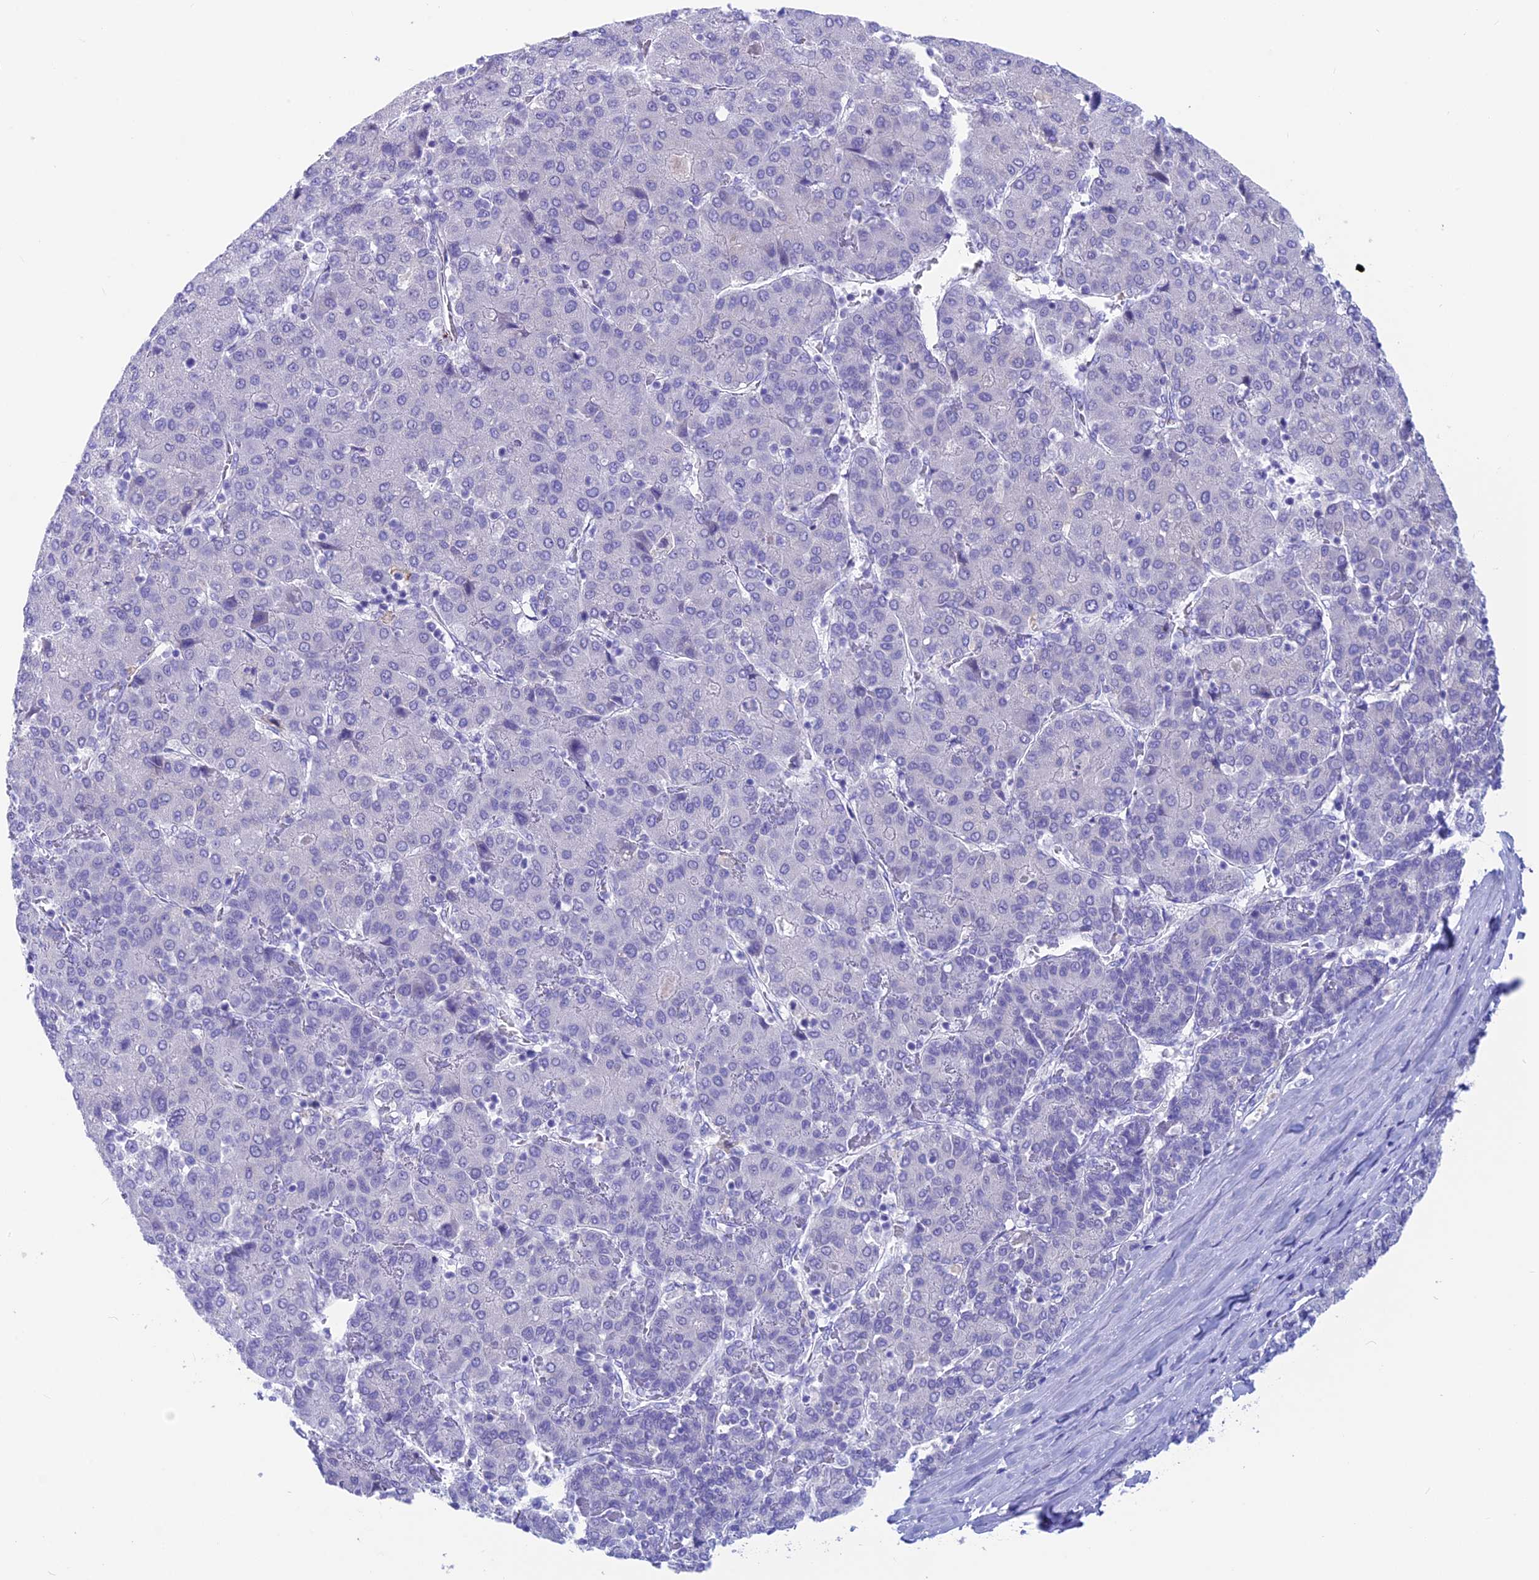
{"staining": {"intensity": "negative", "quantity": "none", "location": "none"}, "tissue": "liver cancer", "cell_type": "Tumor cells", "image_type": "cancer", "snomed": [{"axis": "morphology", "description": "Carcinoma, Hepatocellular, NOS"}, {"axis": "topography", "description": "Liver"}], "caption": "Image shows no significant protein staining in tumor cells of liver cancer.", "gene": "SNTN", "patient": {"sex": "male", "age": 65}}